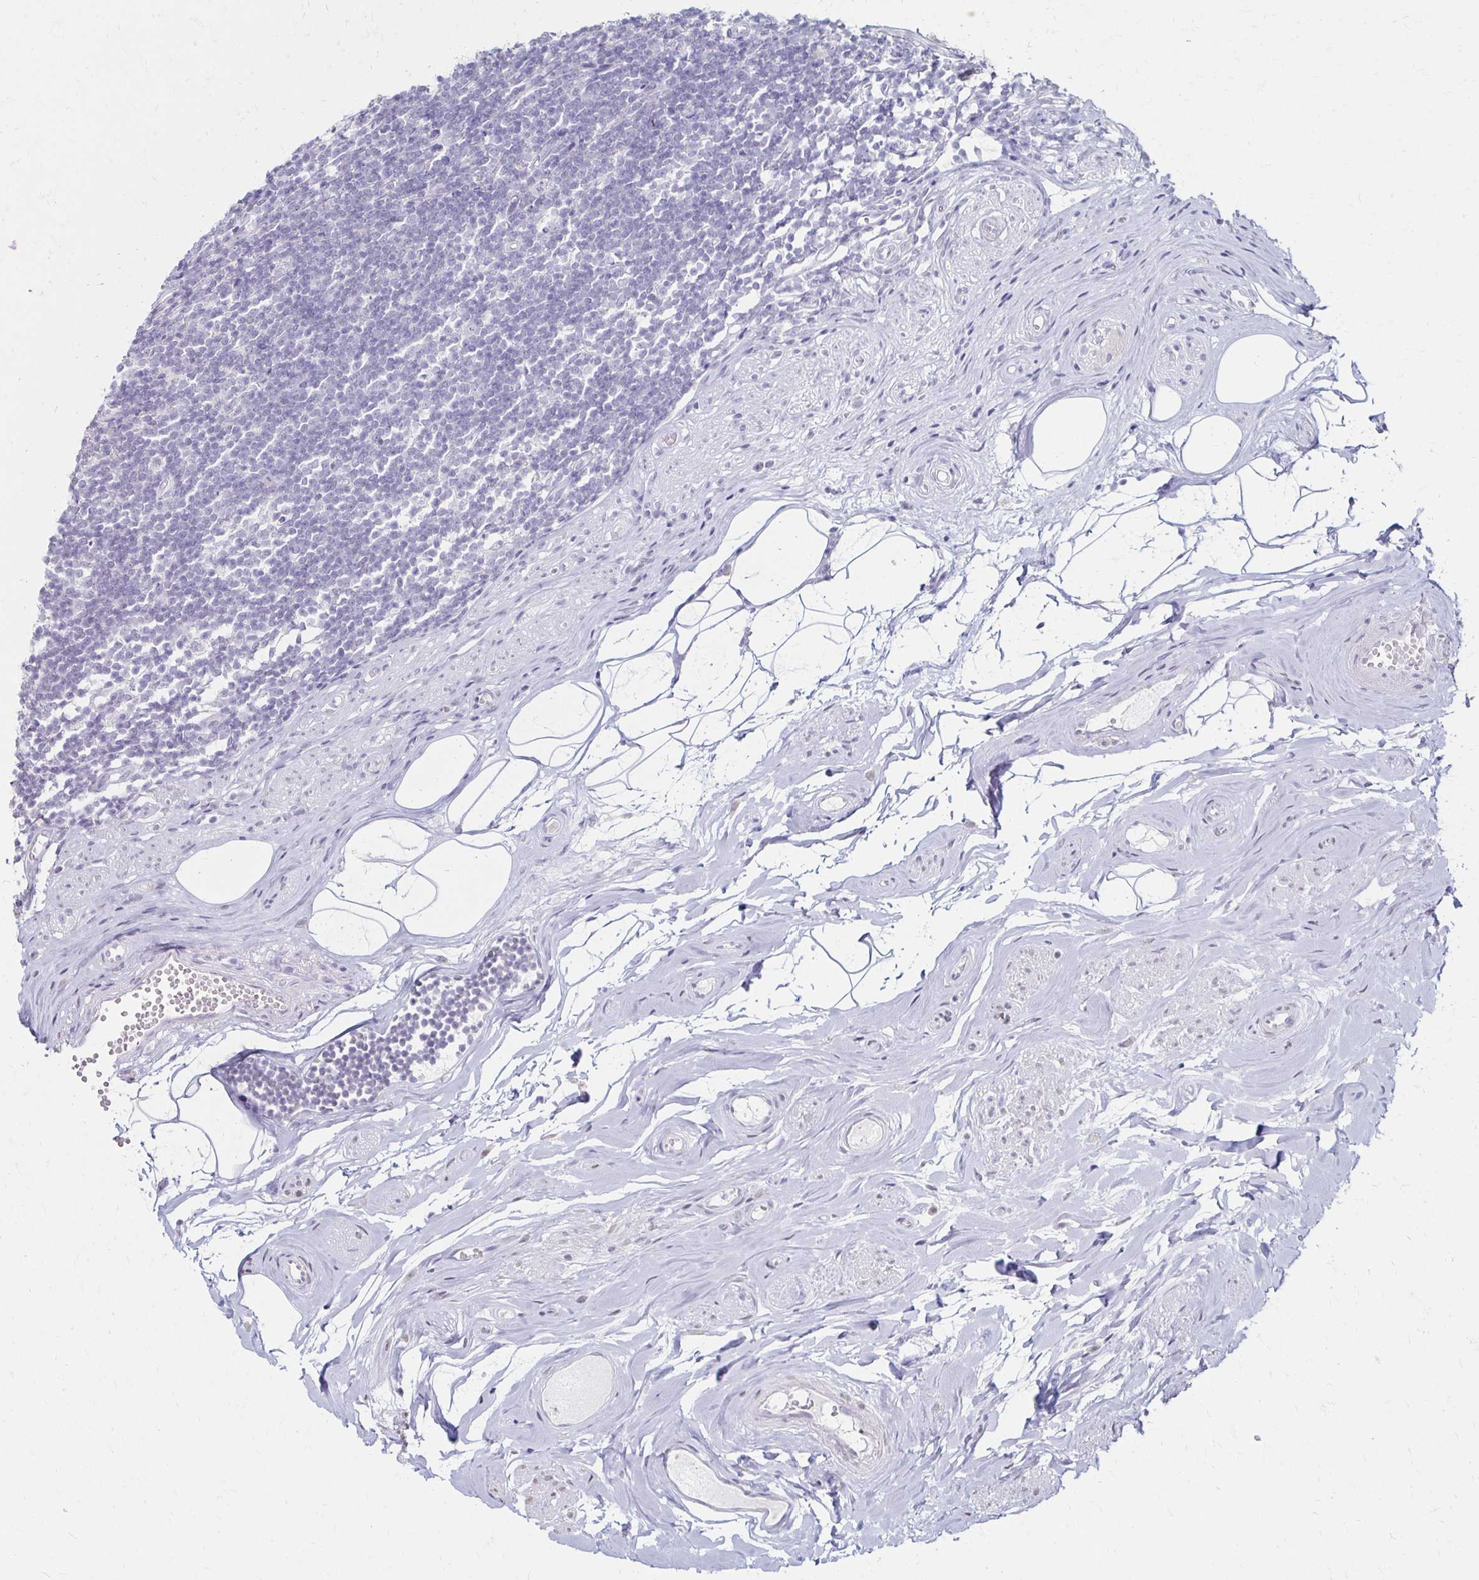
{"staining": {"intensity": "negative", "quantity": "none", "location": "none"}, "tissue": "appendix", "cell_type": "Glandular cells", "image_type": "normal", "snomed": [{"axis": "morphology", "description": "Normal tissue, NOS"}, {"axis": "topography", "description": "Appendix"}], "caption": "High power microscopy image of an immunohistochemistry photomicrograph of unremarkable appendix, revealing no significant expression in glandular cells.", "gene": "TOMM34", "patient": {"sex": "female", "age": 56}}